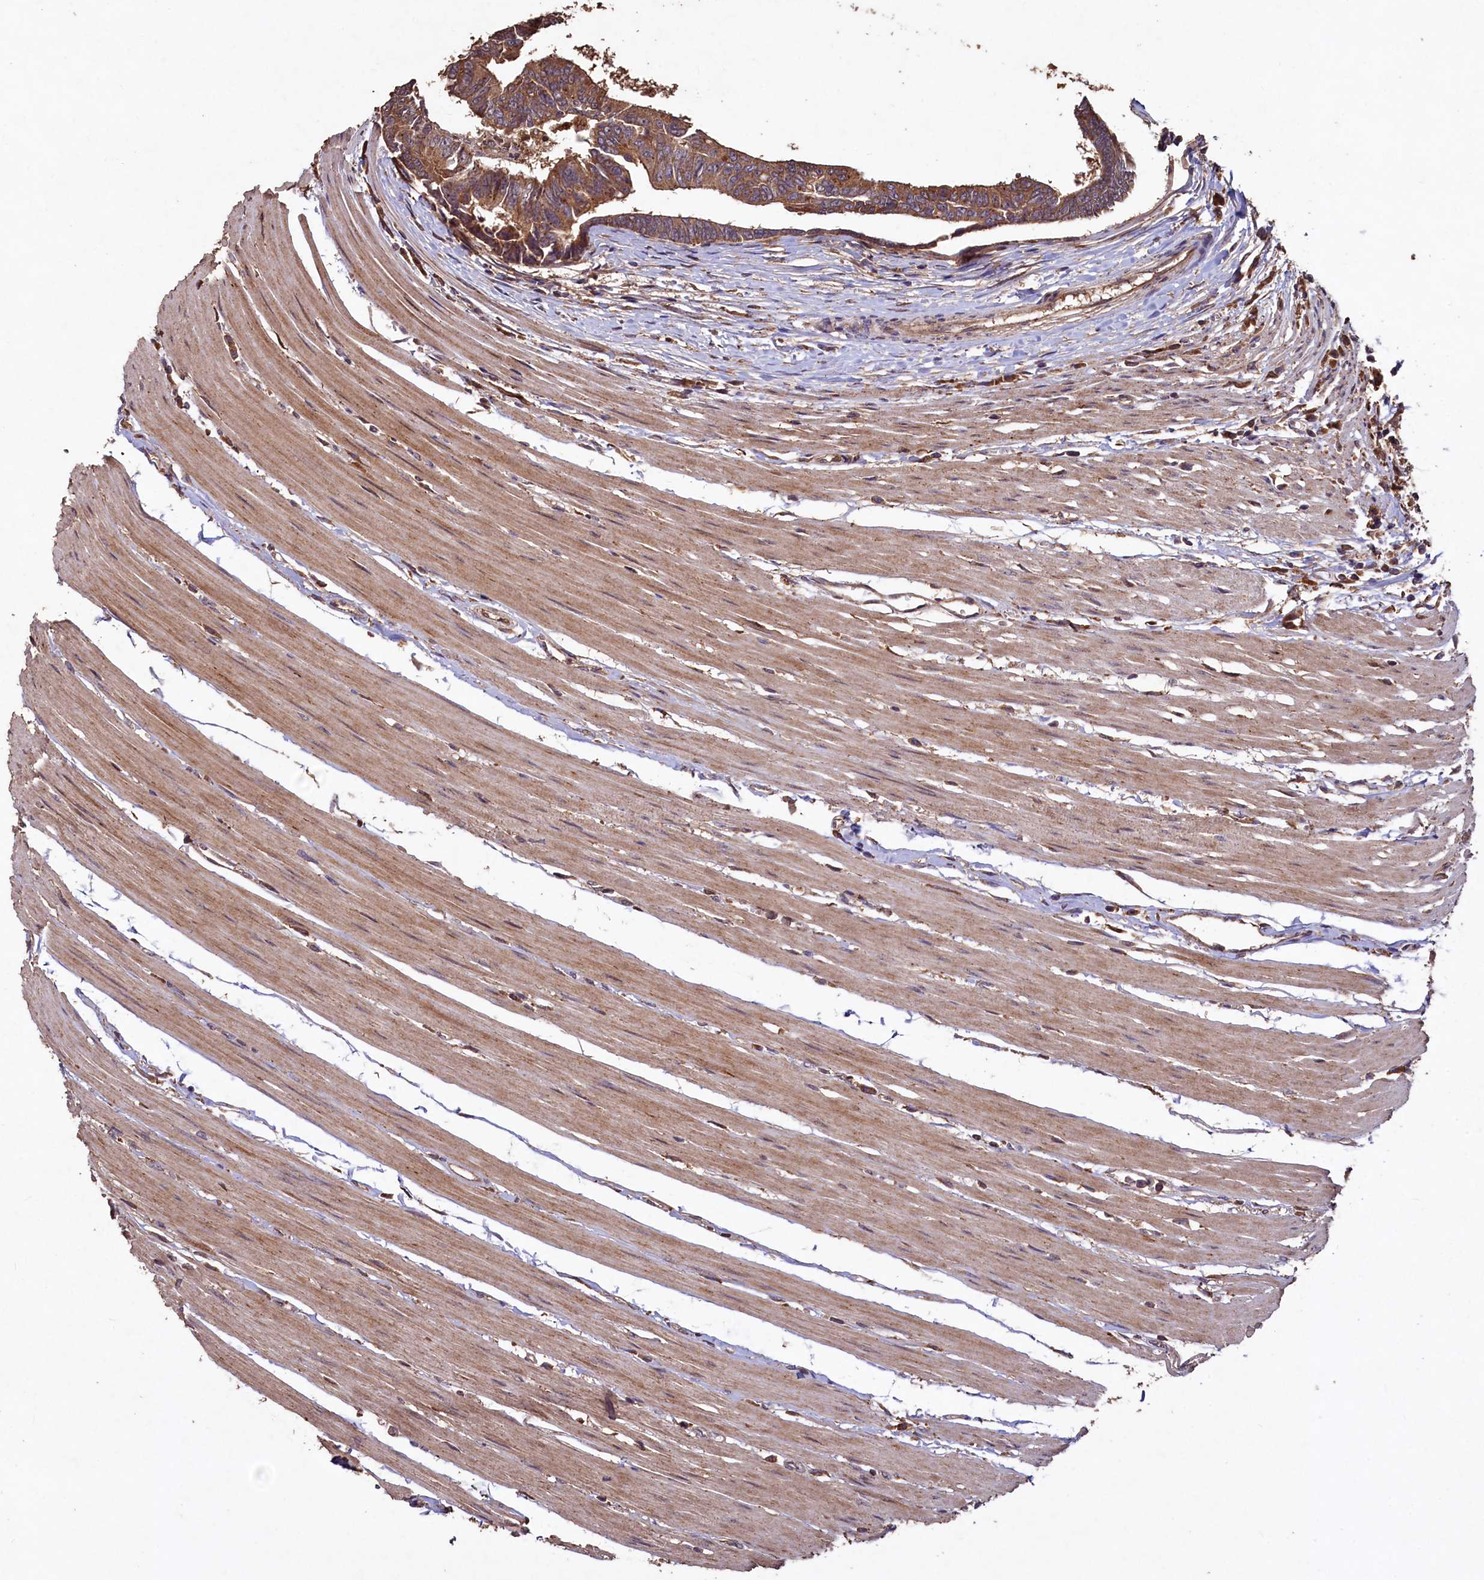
{"staining": {"intensity": "moderate", "quantity": ">75%", "location": "cytoplasmic/membranous"}, "tissue": "colorectal cancer", "cell_type": "Tumor cells", "image_type": "cancer", "snomed": [{"axis": "morphology", "description": "Adenocarcinoma, NOS"}, {"axis": "topography", "description": "Rectum"}], "caption": "Immunohistochemistry (DAB) staining of human colorectal cancer (adenocarcinoma) demonstrates moderate cytoplasmic/membranous protein expression in about >75% of tumor cells.", "gene": "TMEM98", "patient": {"sex": "female", "age": 65}}